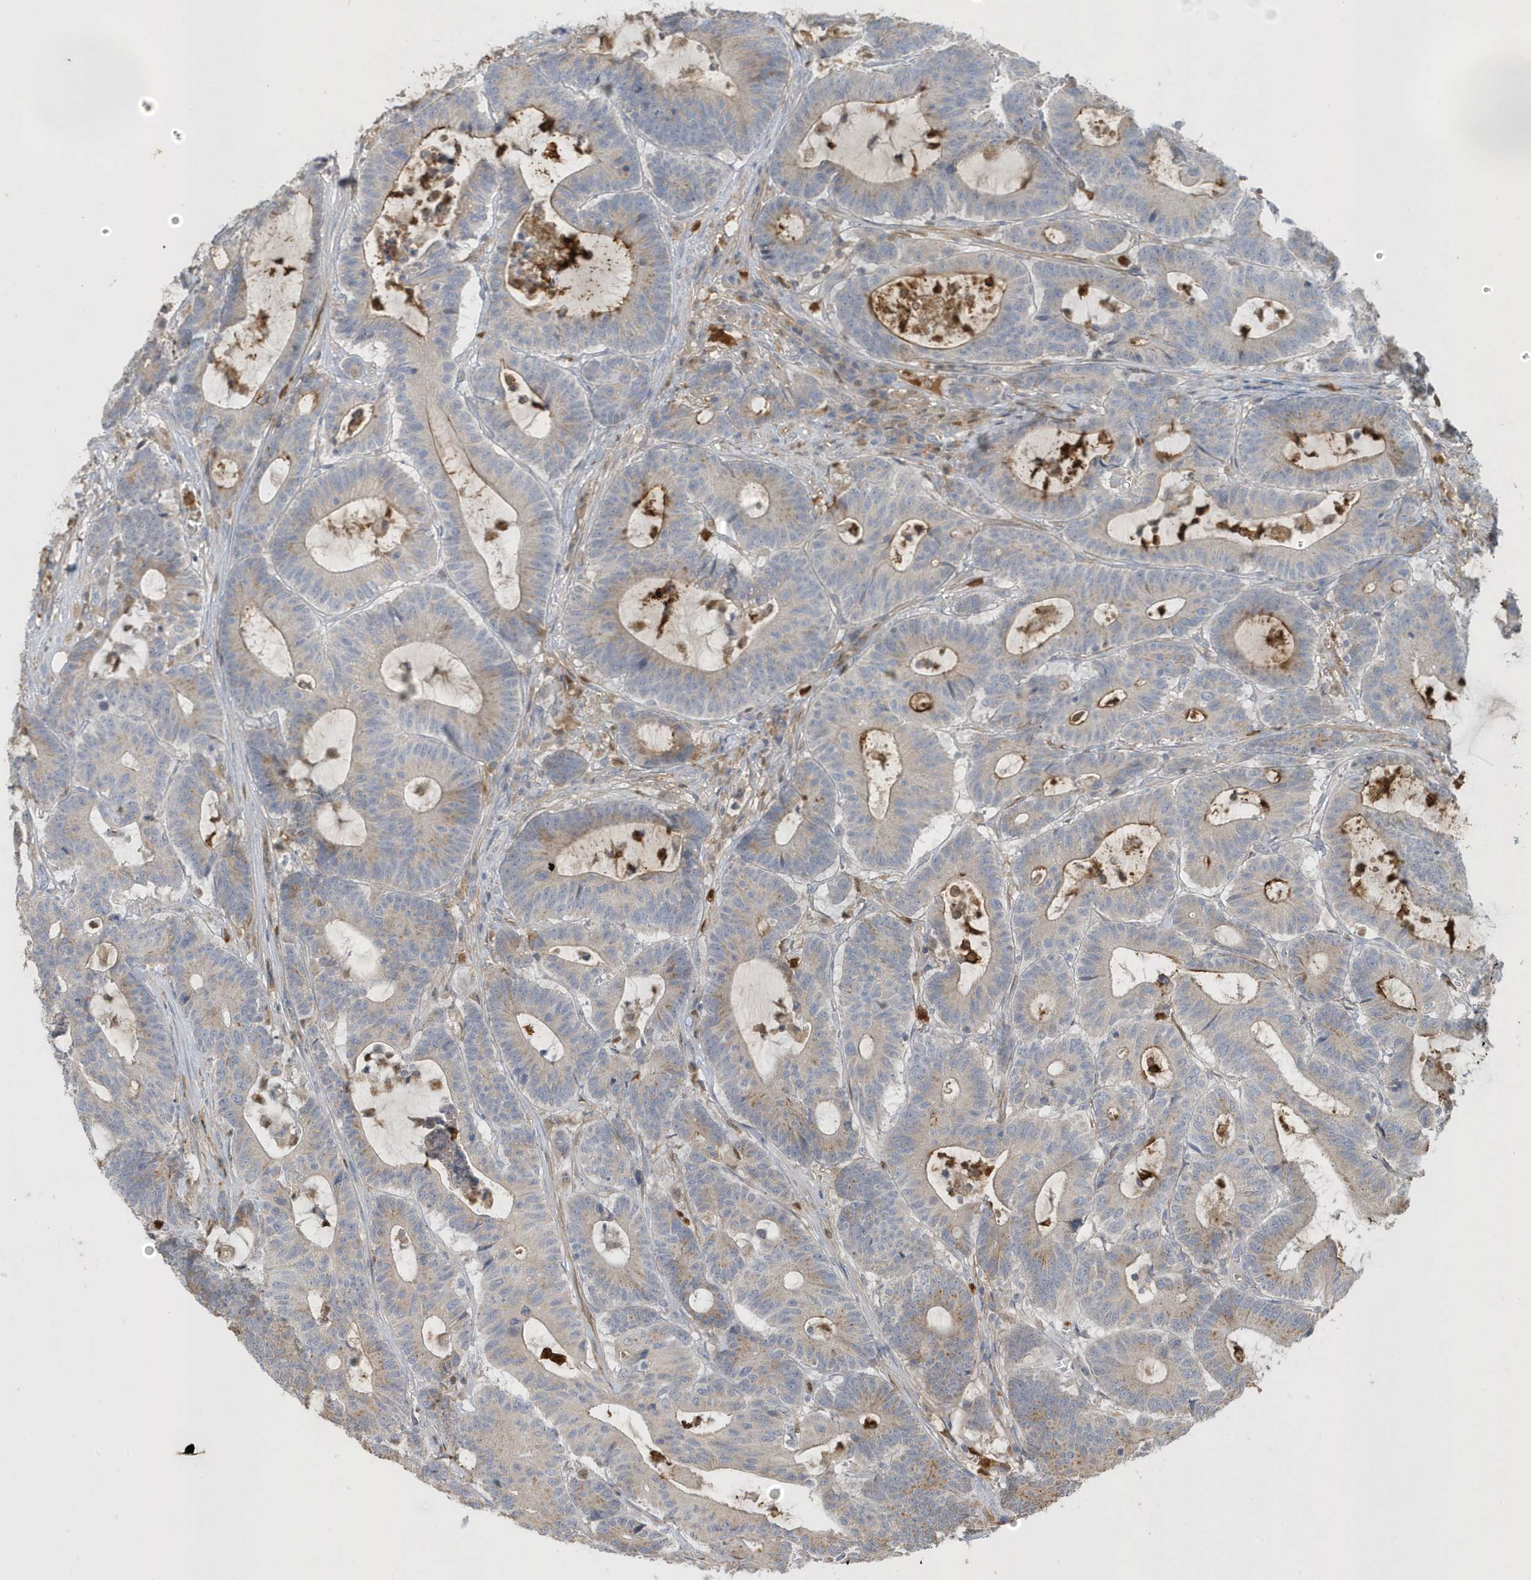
{"staining": {"intensity": "weak", "quantity": "25%-75%", "location": "cytoplasmic/membranous"}, "tissue": "colorectal cancer", "cell_type": "Tumor cells", "image_type": "cancer", "snomed": [{"axis": "morphology", "description": "Adenocarcinoma, NOS"}, {"axis": "topography", "description": "Colon"}], "caption": "An IHC photomicrograph of neoplastic tissue is shown. Protein staining in brown labels weak cytoplasmic/membranous positivity in colorectal cancer within tumor cells.", "gene": "DPP9", "patient": {"sex": "female", "age": 84}}